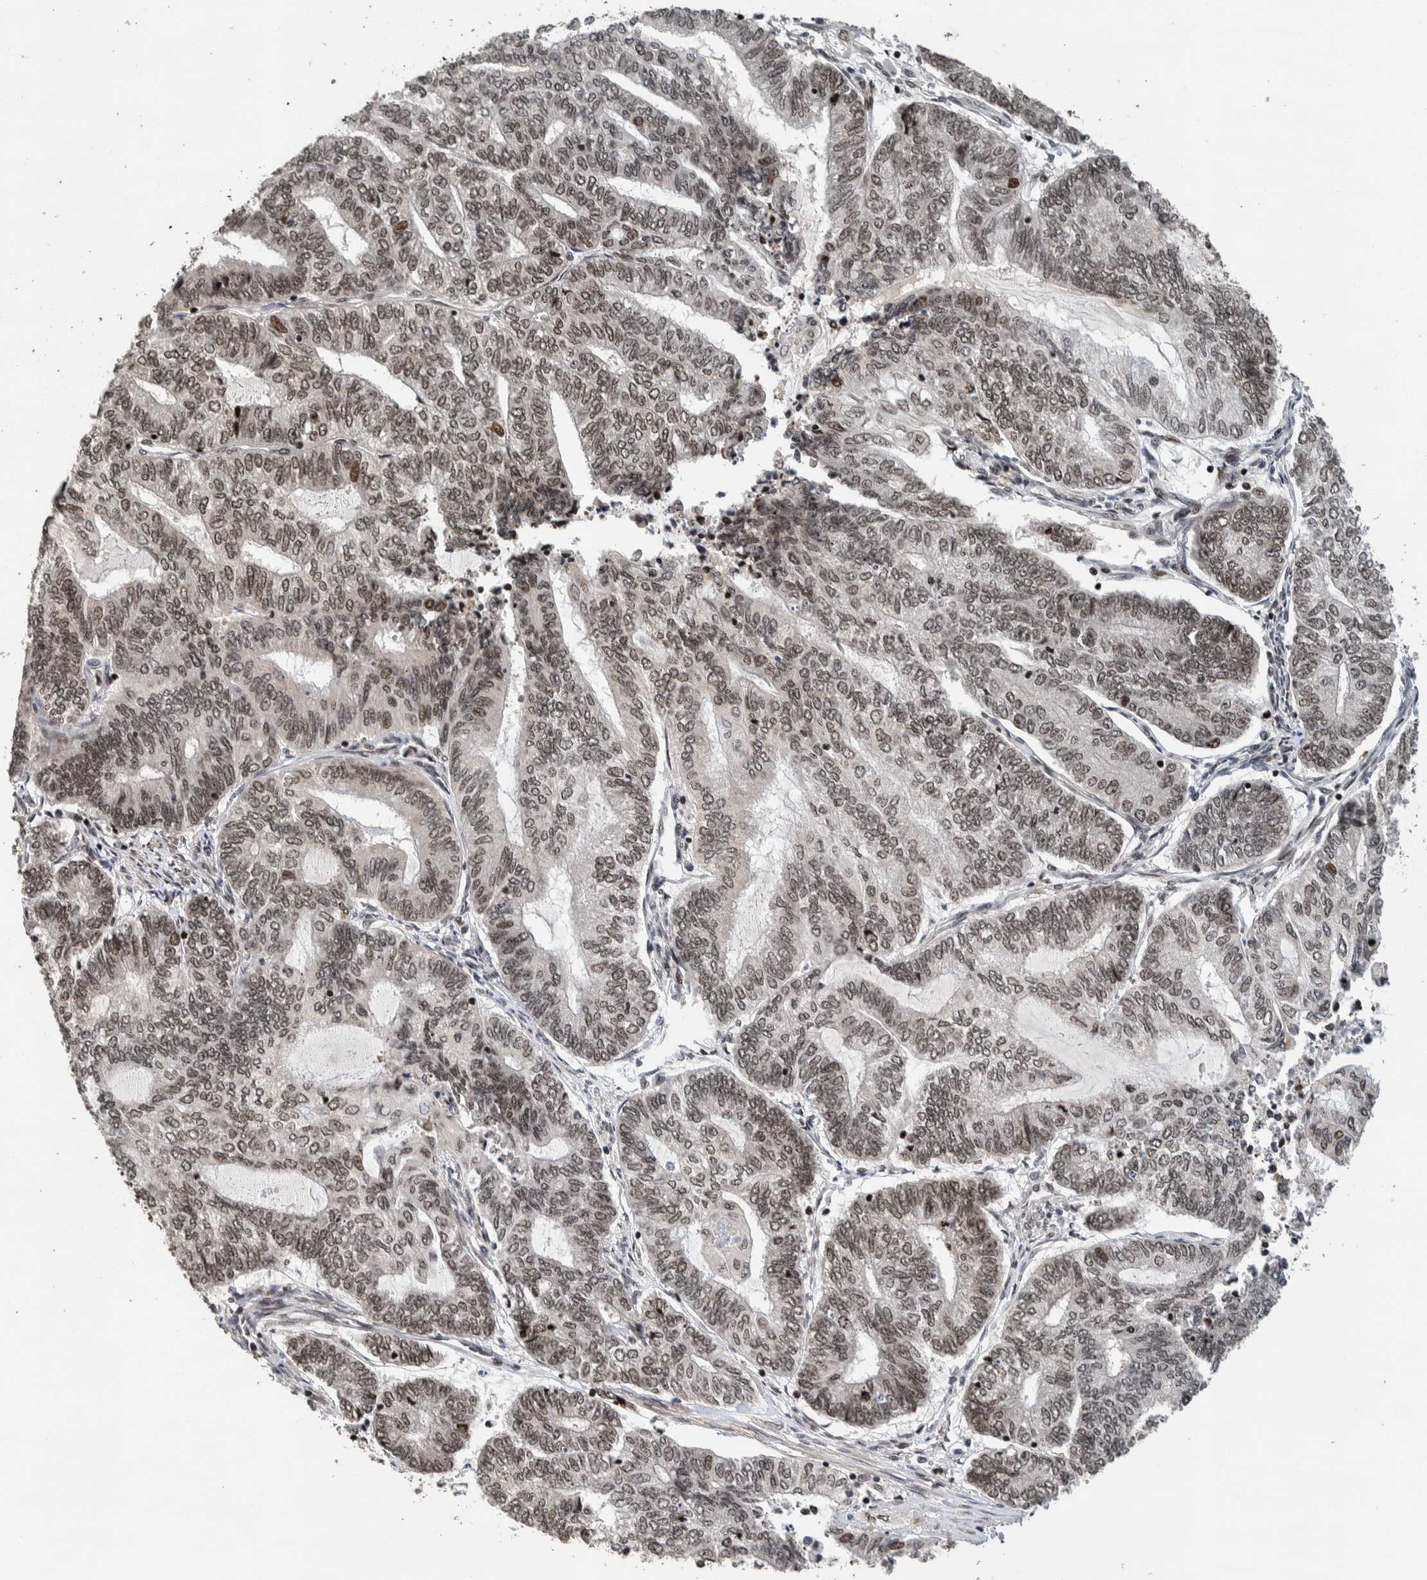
{"staining": {"intensity": "moderate", "quantity": "25%-75%", "location": "nuclear"}, "tissue": "endometrial cancer", "cell_type": "Tumor cells", "image_type": "cancer", "snomed": [{"axis": "morphology", "description": "Adenocarcinoma, NOS"}, {"axis": "topography", "description": "Uterus"}, {"axis": "topography", "description": "Endometrium"}], "caption": "A brown stain highlights moderate nuclear expression of a protein in human endometrial adenocarcinoma tumor cells. (IHC, brightfield microscopy, high magnification).", "gene": "CHD4", "patient": {"sex": "female", "age": 70}}